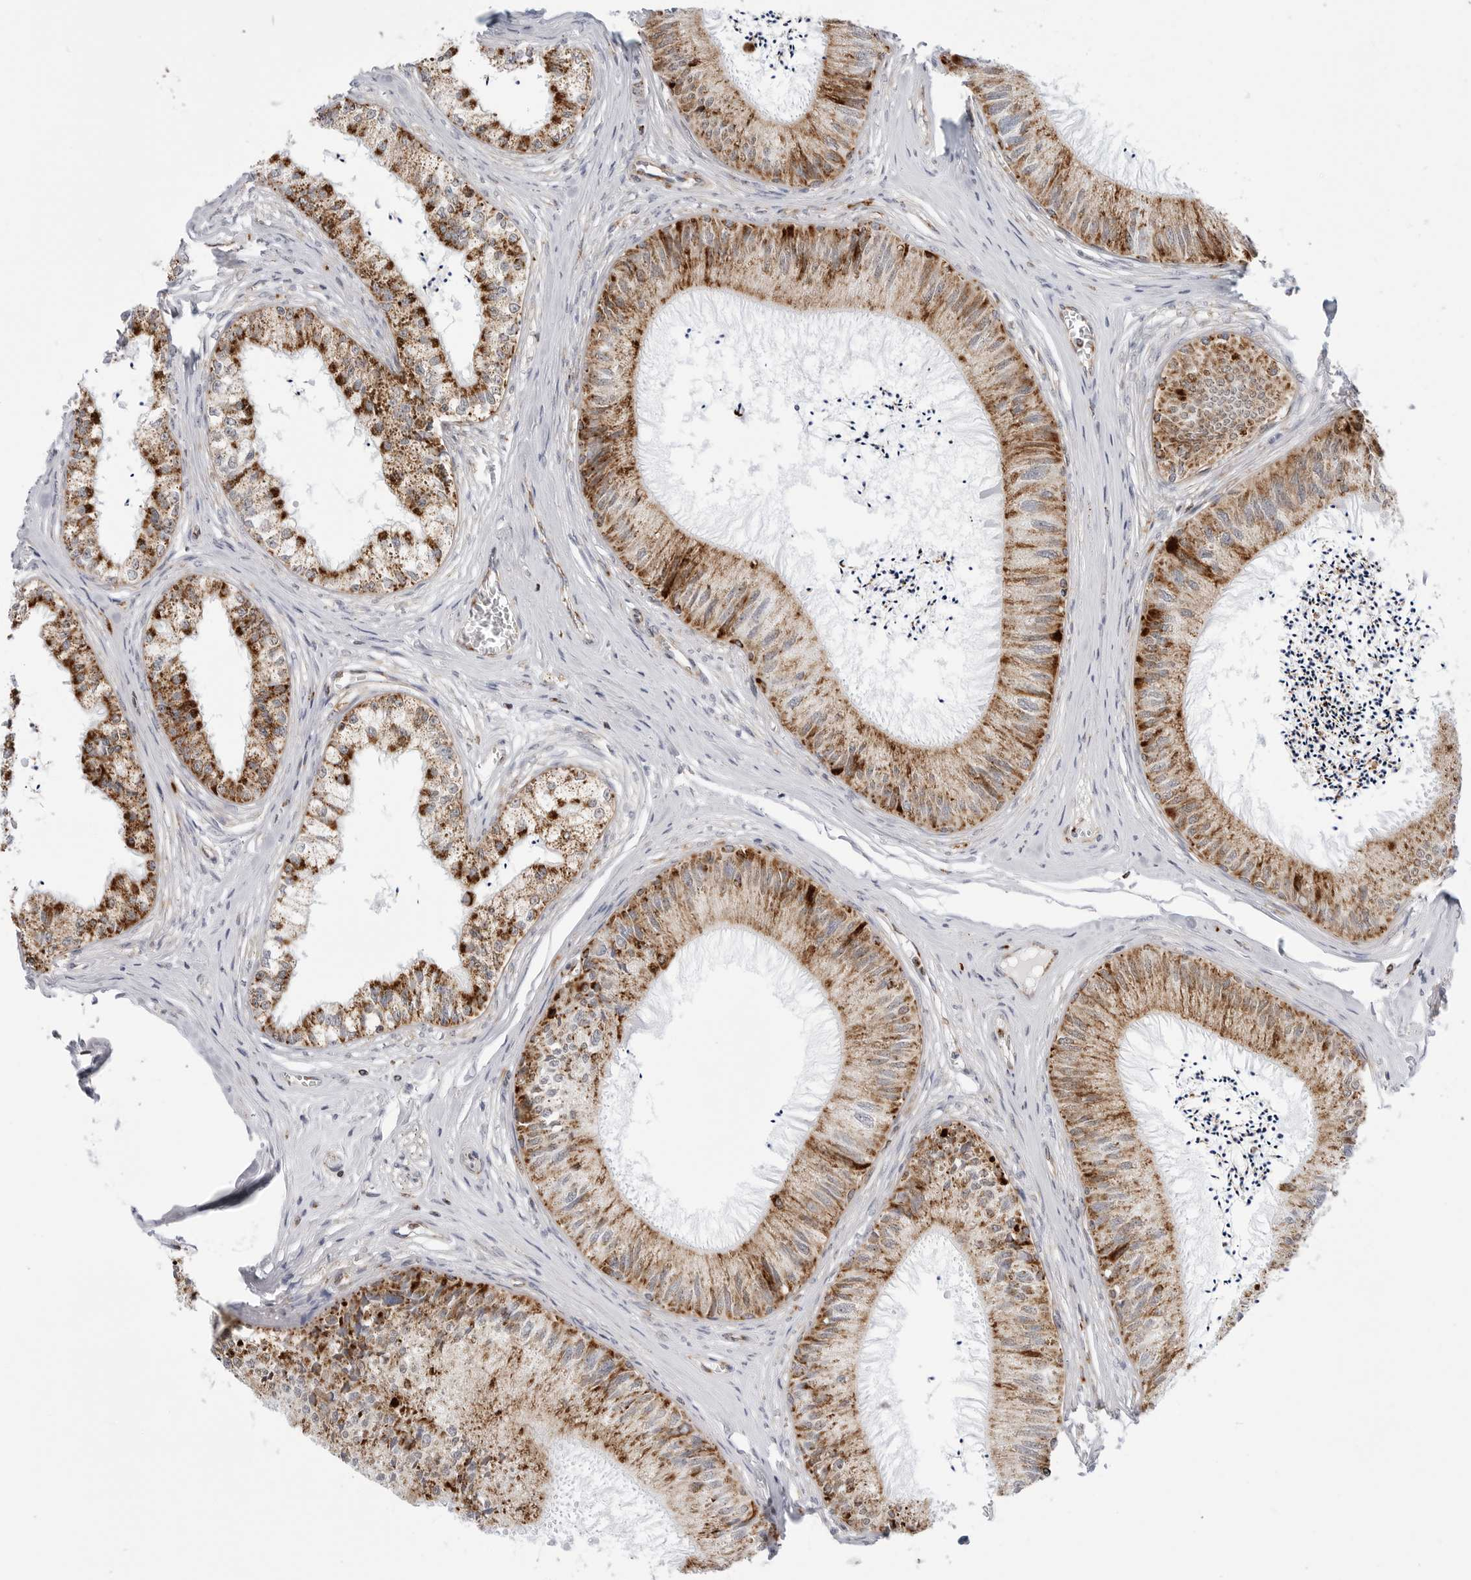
{"staining": {"intensity": "strong", "quantity": "25%-75%", "location": "cytoplasmic/membranous"}, "tissue": "epididymis", "cell_type": "Glandular cells", "image_type": "normal", "snomed": [{"axis": "morphology", "description": "Normal tissue, NOS"}, {"axis": "topography", "description": "Epididymis"}], "caption": "This photomicrograph exhibits immunohistochemistry staining of benign human epididymis, with high strong cytoplasmic/membranous expression in about 25%-75% of glandular cells.", "gene": "ATP5IF1", "patient": {"sex": "male", "age": 79}}